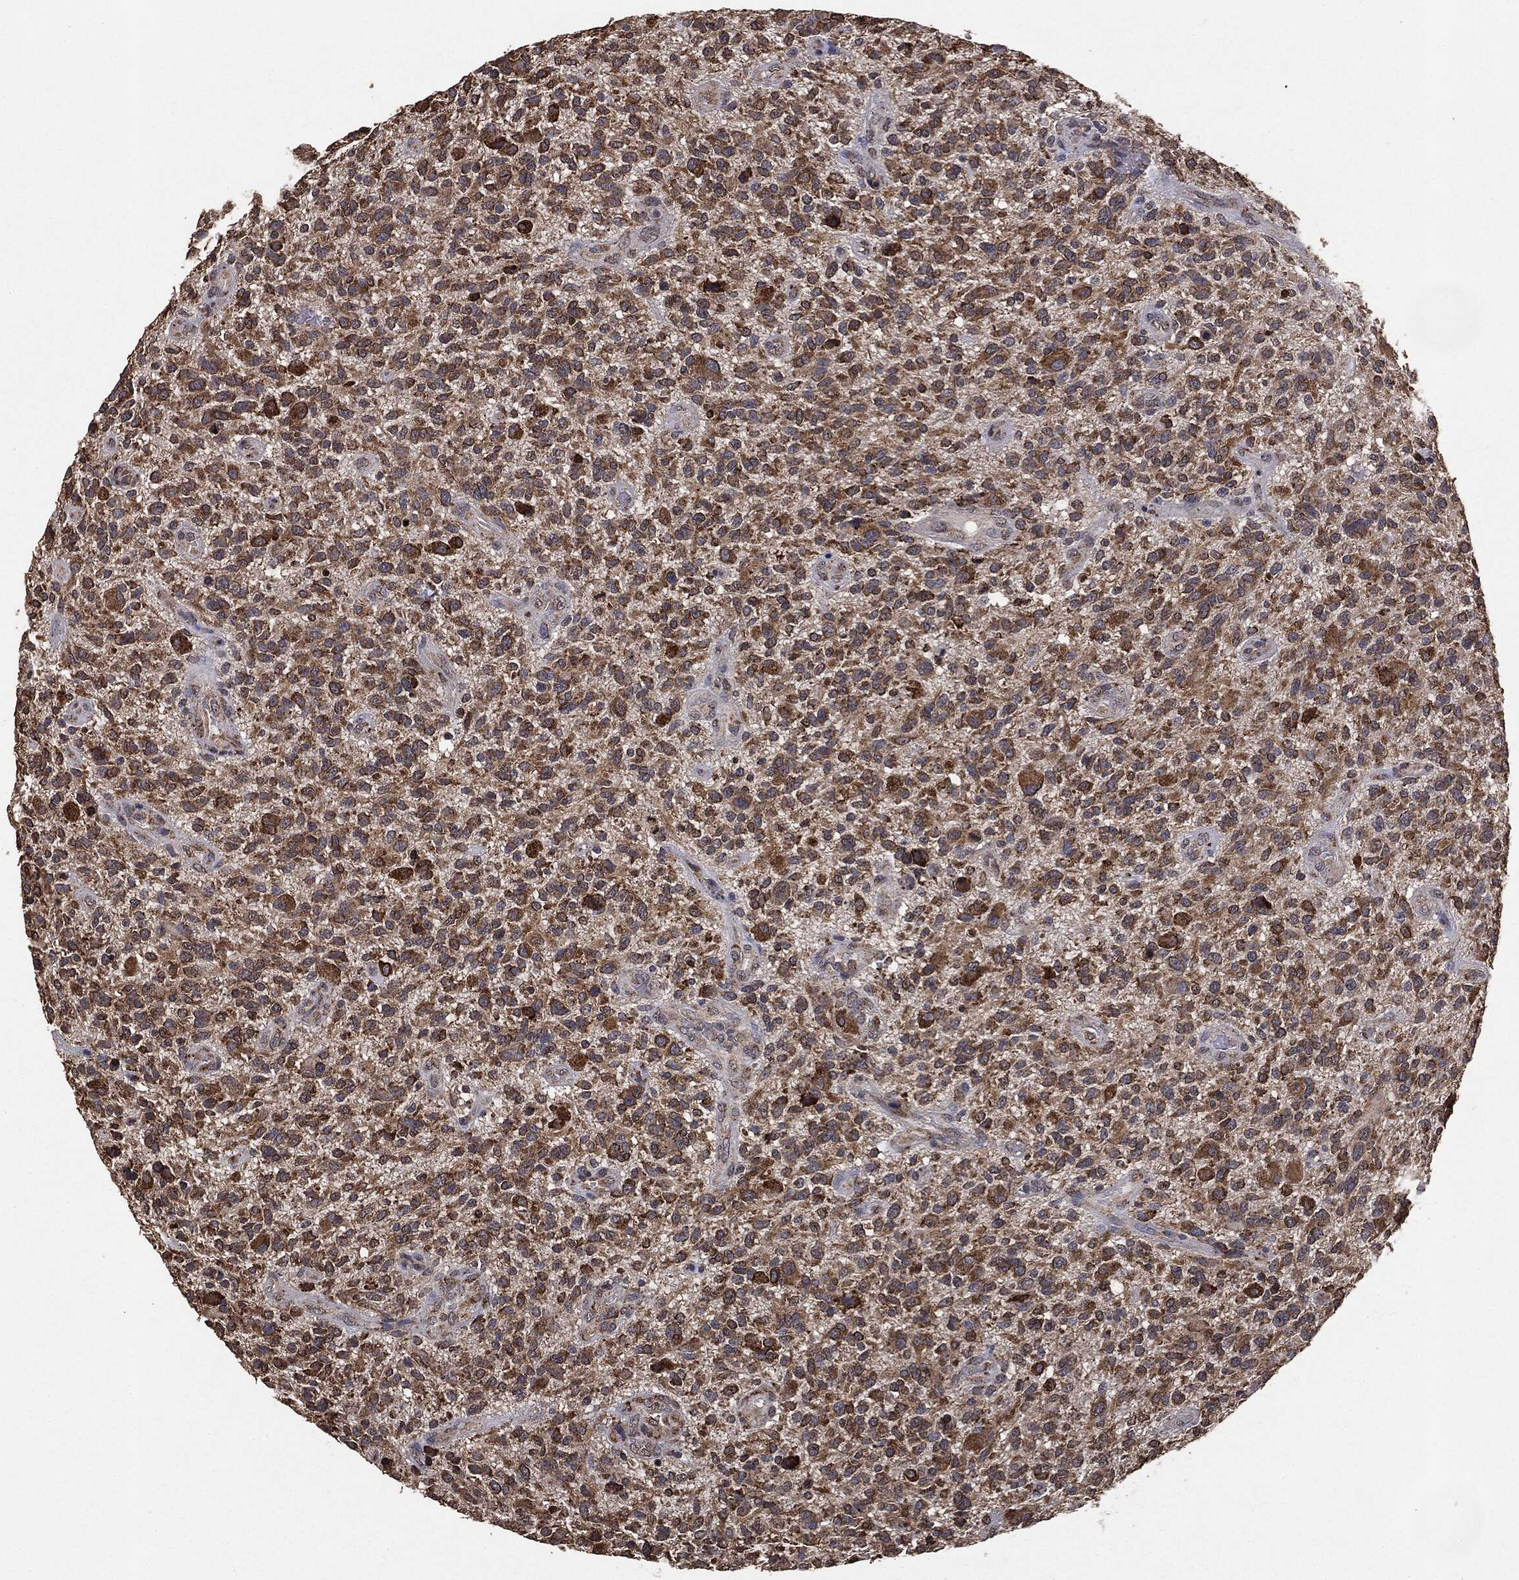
{"staining": {"intensity": "moderate", "quantity": ">75%", "location": "cytoplasmic/membranous"}, "tissue": "glioma", "cell_type": "Tumor cells", "image_type": "cancer", "snomed": [{"axis": "morphology", "description": "Glioma, malignant, High grade"}, {"axis": "topography", "description": "Brain"}], "caption": "Glioma tissue demonstrates moderate cytoplasmic/membranous staining in about >75% of tumor cells, visualized by immunohistochemistry.", "gene": "MTOR", "patient": {"sex": "male", "age": 47}}